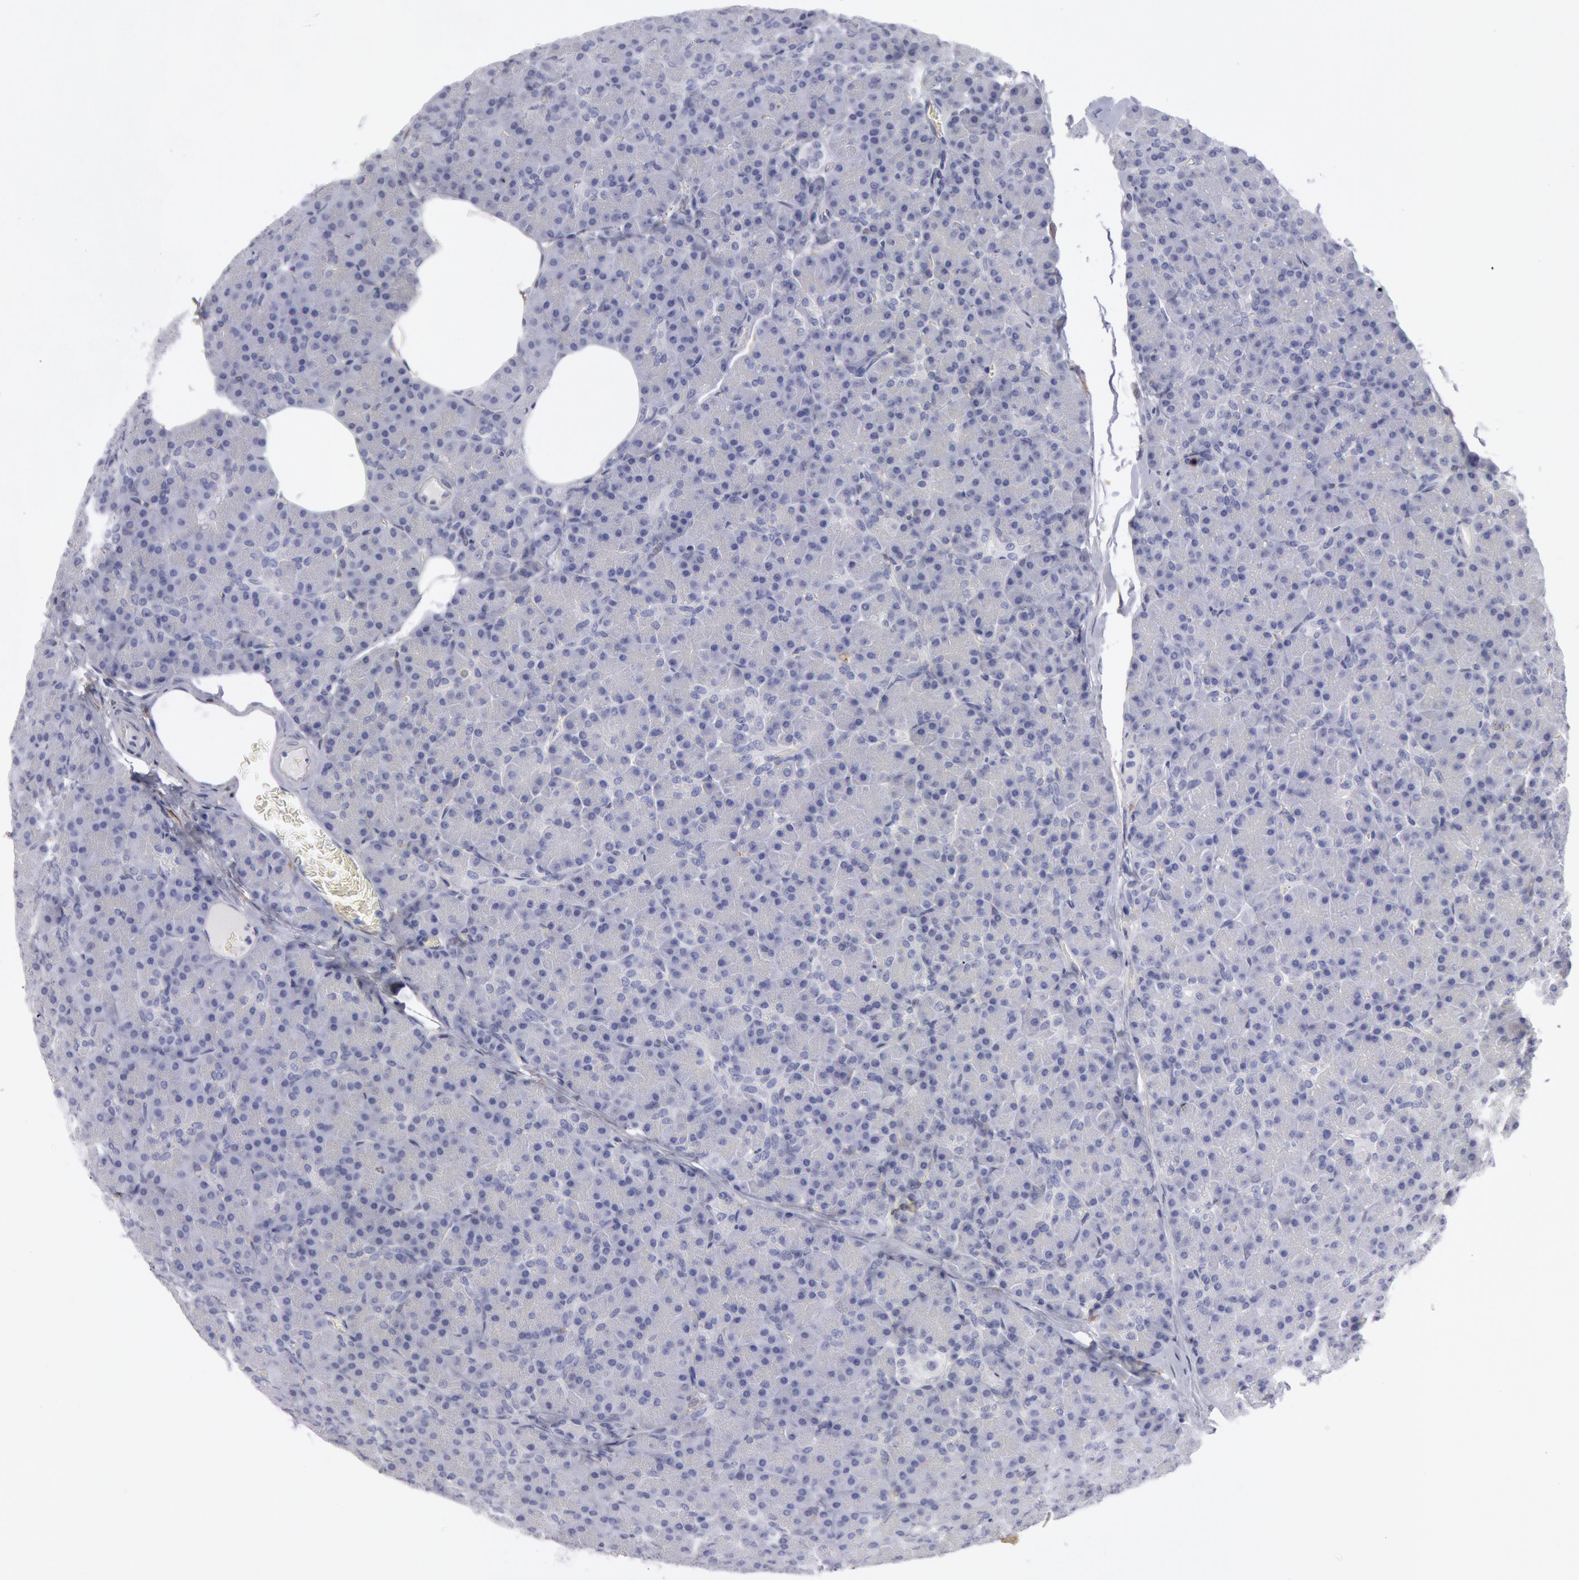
{"staining": {"intensity": "negative", "quantity": "none", "location": "none"}, "tissue": "pancreas", "cell_type": "Exocrine glandular cells", "image_type": "normal", "snomed": [{"axis": "morphology", "description": "Normal tissue, NOS"}, {"axis": "topography", "description": "Pancreas"}], "caption": "An image of human pancreas is negative for staining in exocrine glandular cells. The staining was performed using DAB to visualize the protein expression in brown, while the nuclei were stained in blue with hematoxylin (Magnification: 20x).", "gene": "FHL1", "patient": {"sex": "female", "age": 43}}